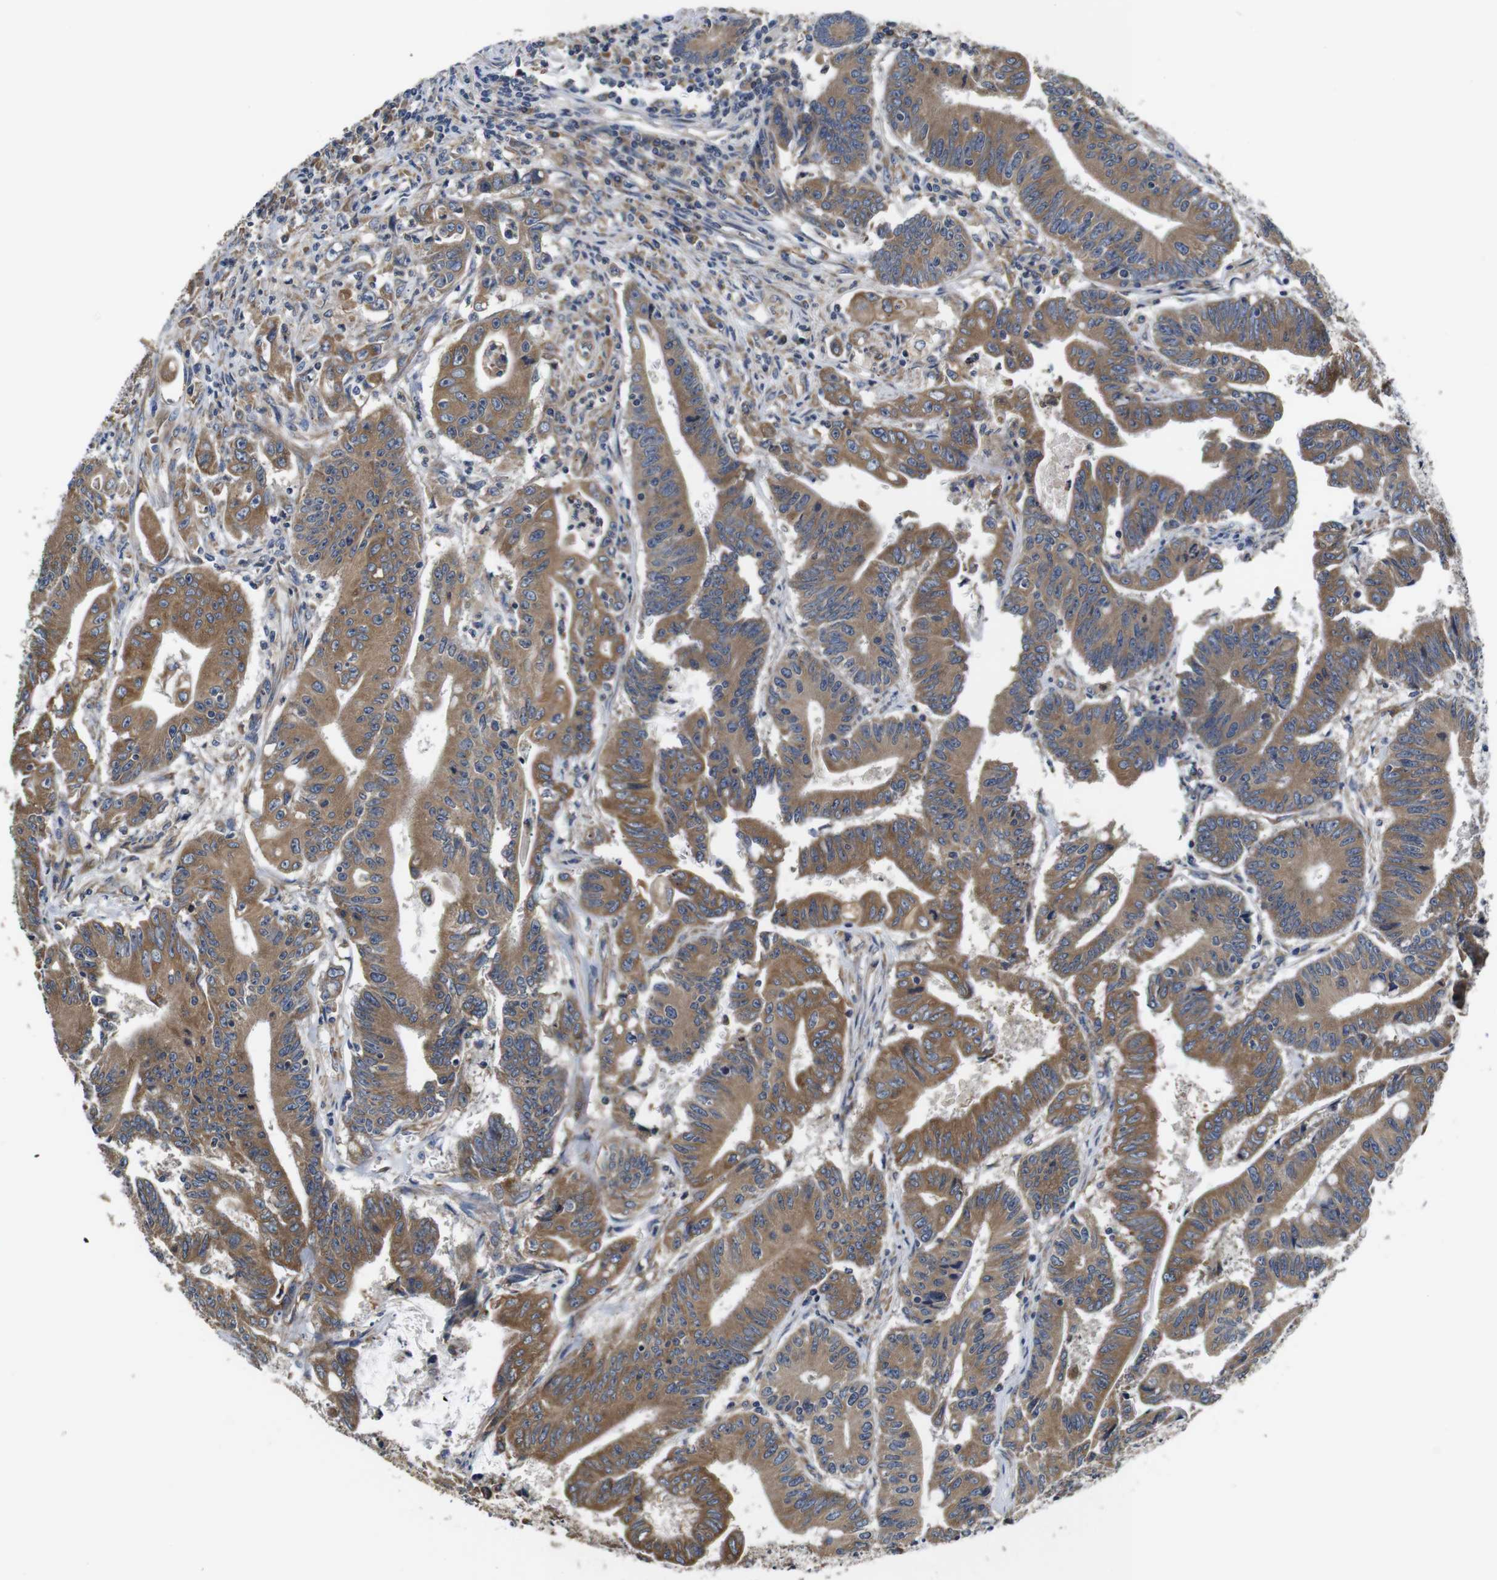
{"staining": {"intensity": "moderate", "quantity": ">75%", "location": "cytoplasmic/membranous"}, "tissue": "colorectal cancer", "cell_type": "Tumor cells", "image_type": "cancer", "snomed": [{"axis": "morphology", "description": "Adenocarcinoma, NOS"}, {"axis": "topography", "description": "Colon"}], "caption": "This histopathology image shows adenocarcinoma (colorectal) stained with IHC to label a protein in brown. The cytoplasmic/membranous of tumor cells show moderate positivity for the protein. Nuclei are counter-stained blue.", "gene": "MARCHF7", "patient": {"sex": "male", "age": 45}}